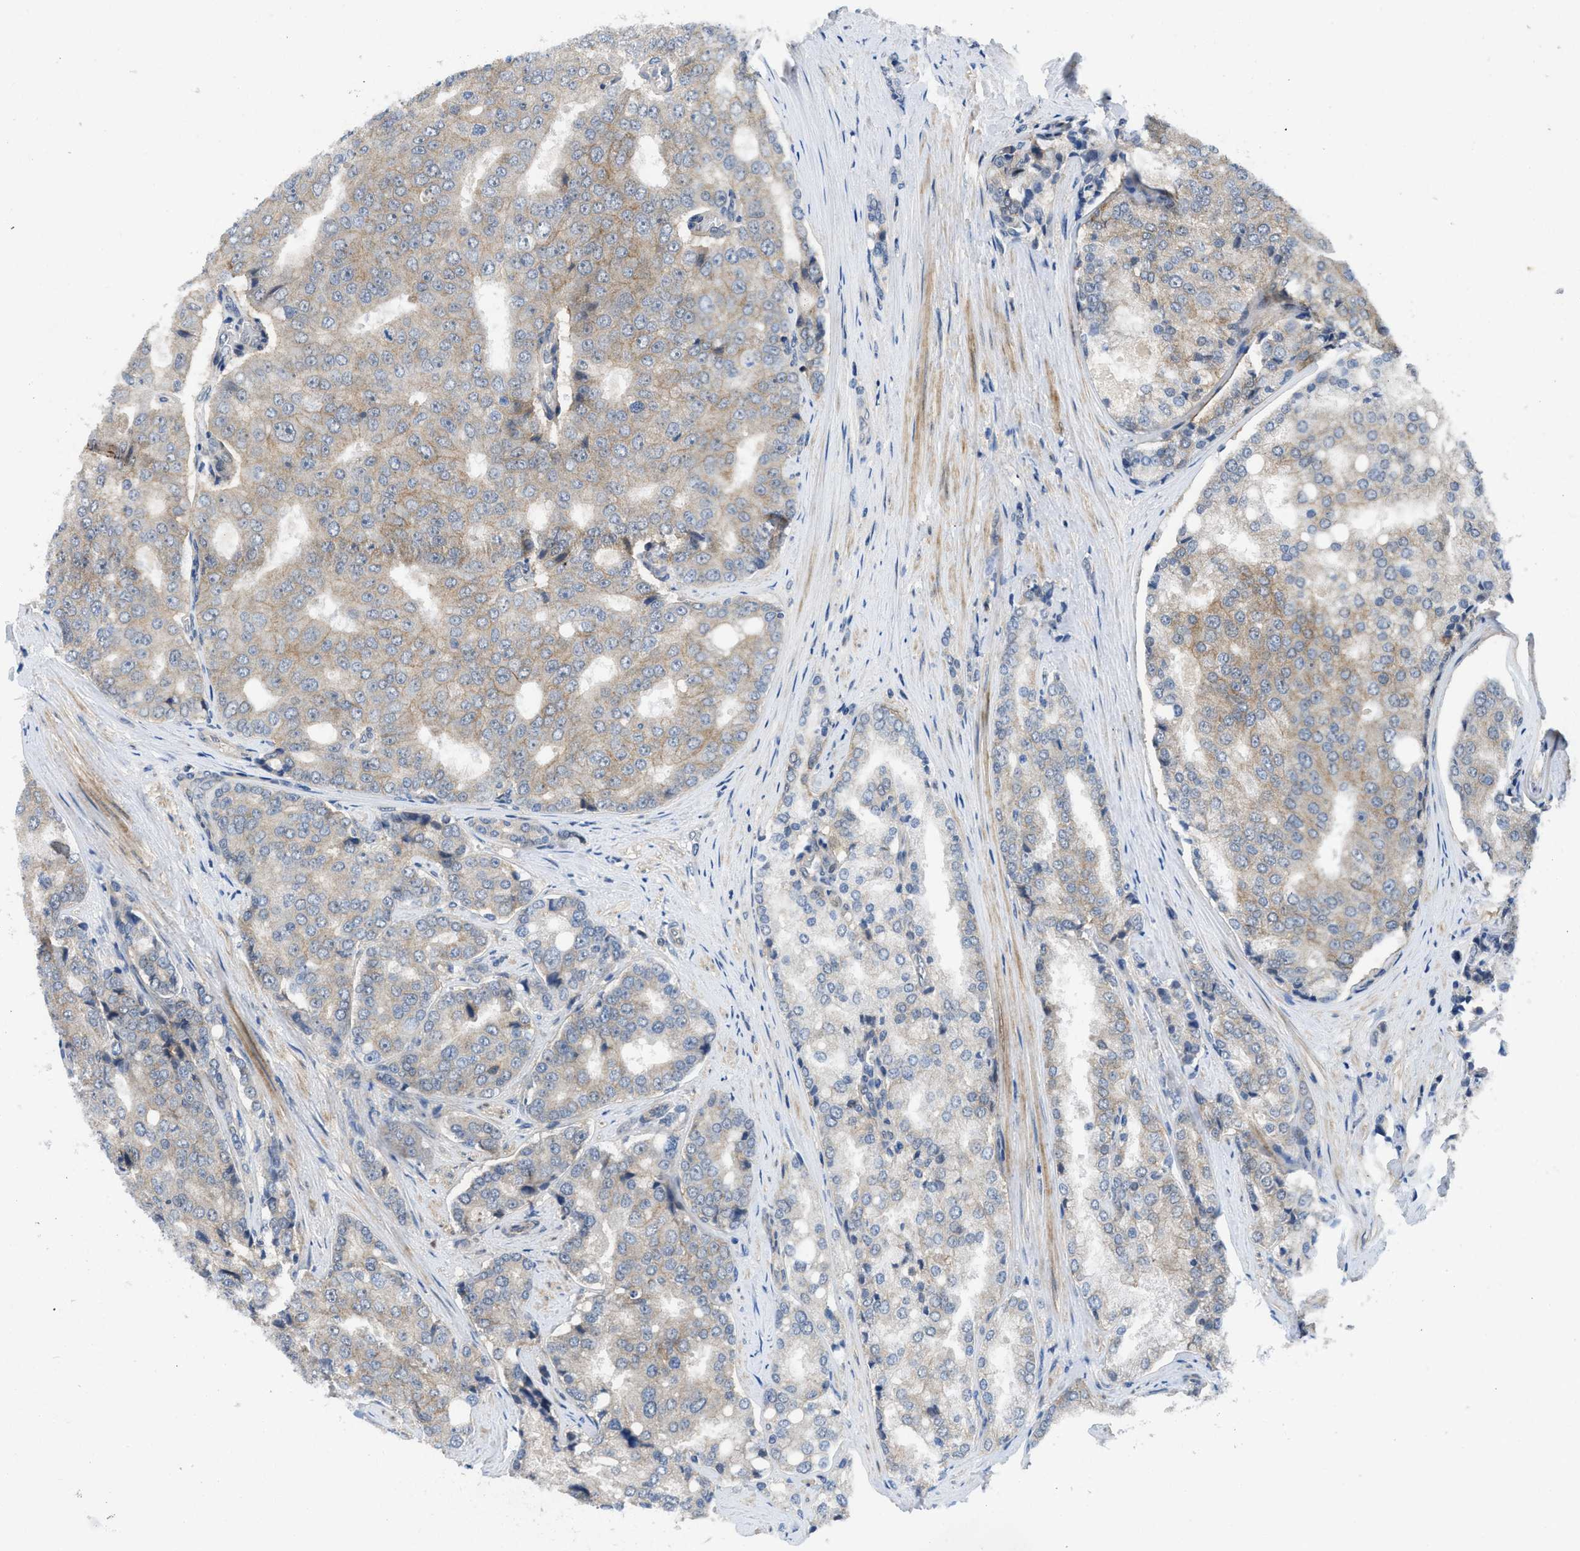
{"staining": {"intensity": "weak", "quantity": "25%-75%", "location": "cytoplasmic/membranous"}, "tissue": "prostate cancer", "cell_type": "Tumor cells", "image_type": "cancer", "snomed": [{"axis": "morphology", "description": "Adenocarcinoma, High grade"}, {"axis": "topography", "description": "Prostate"}], "caption": "Brown immunohistochemical staining in human prostate high-grade adenocarcinoma exhibits weak cytoplasmic/membranous expression in approximately 25%-75% of tumor cells.", "gene": "PANX1", "patient": {"sex": "male", "age": 50}}